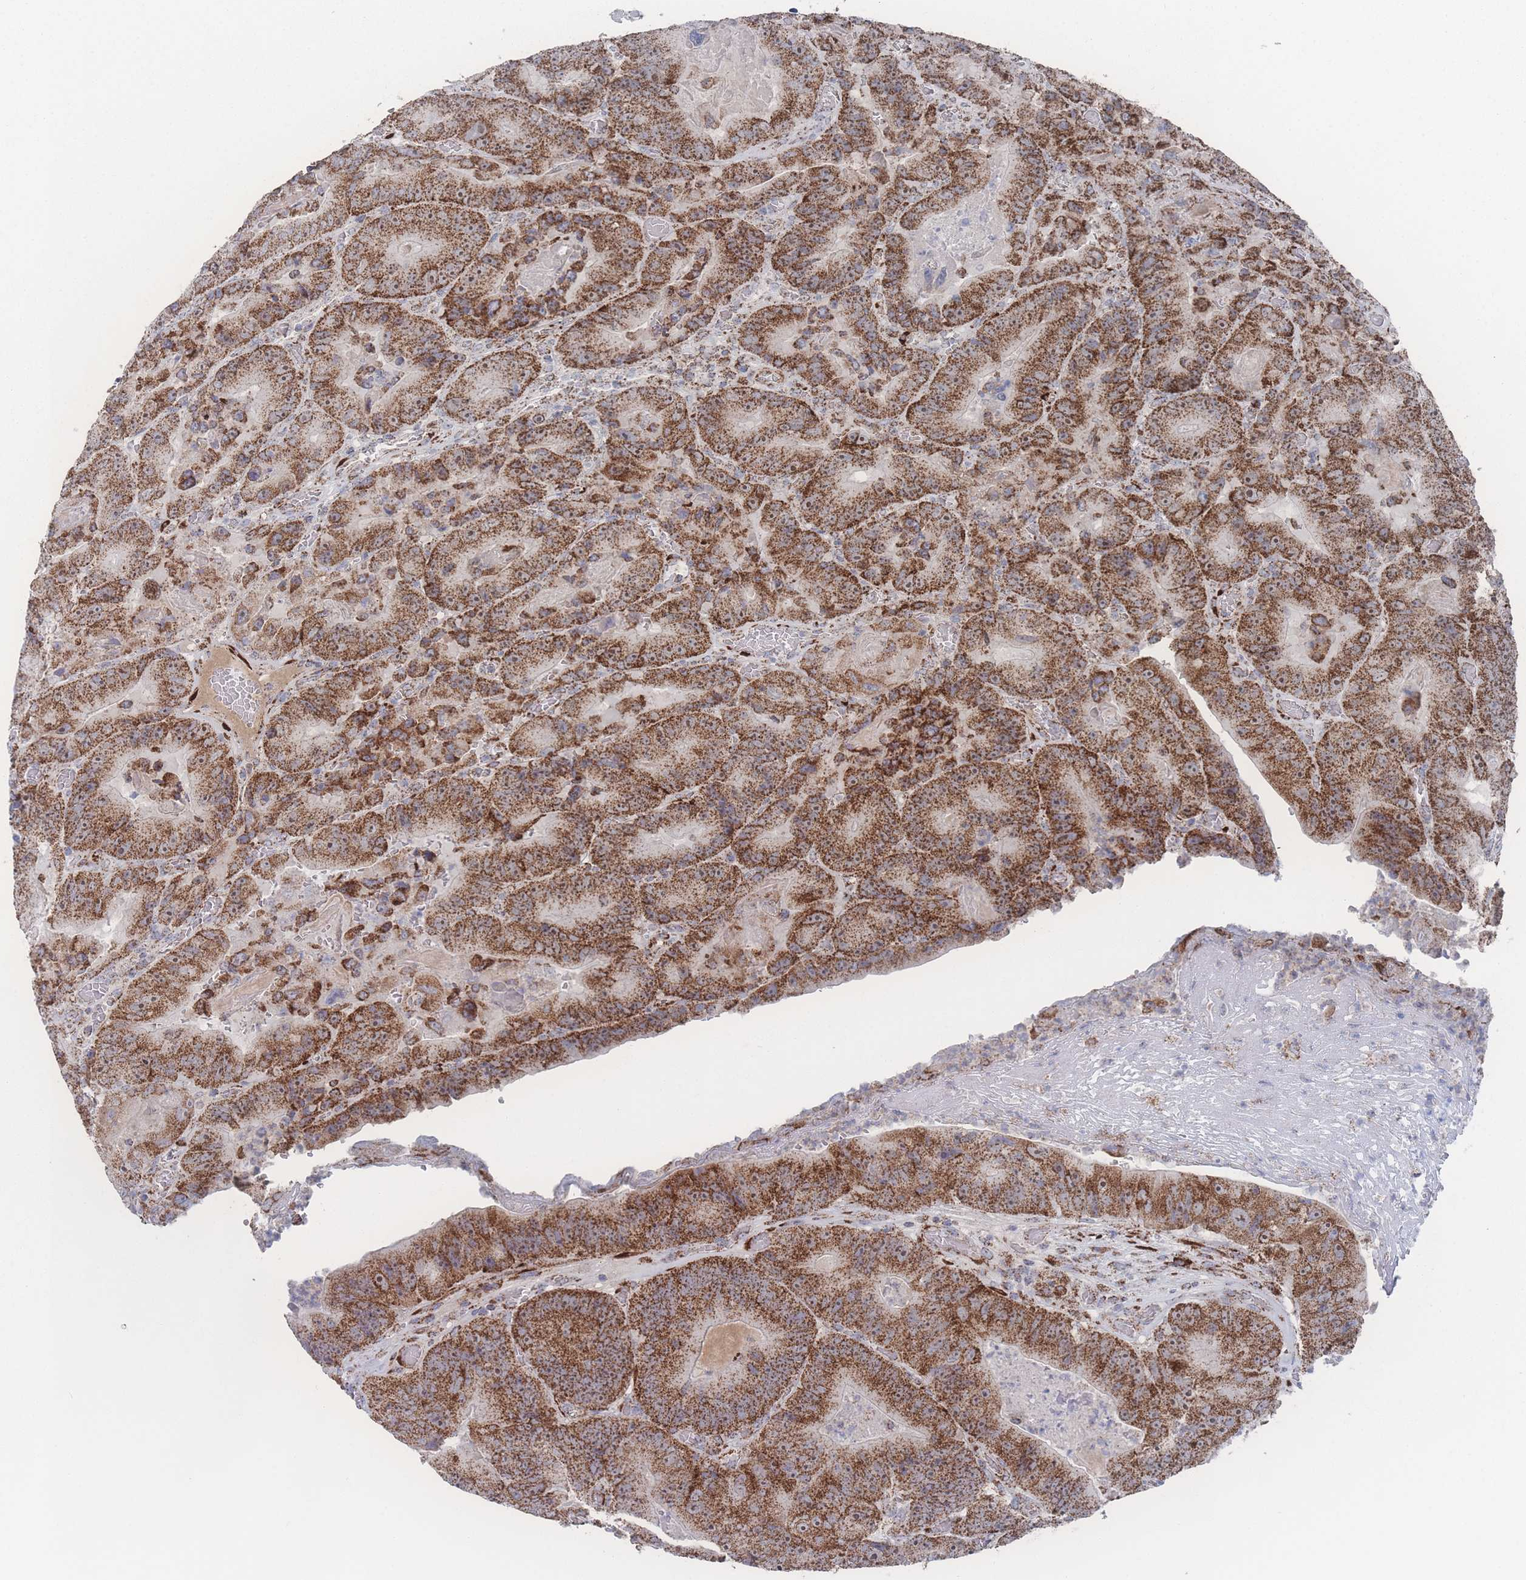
{"staining": {"intensity": "strong", "quantity": ">75%", "location": "cytoplasmic/membranous,nuclear"}, "tissue": "colorectal cancer", "cell_type": "Tumor cells", "image_type": "cancer", "snomed": [{"axis": "morphology", "description": "Adenocarcinoma, NOS"}, {"axis": "topography", "description": "Colon"}], "caption": "DAB immunohistochemical staining of human colorectal adenocarcinoma exhibits strong cytoplasmic/membranous and nuclear protein expression in about >75% of tumor cells.", "gene": "PEX14", "patient": {"sex": "female", "age": 86}}